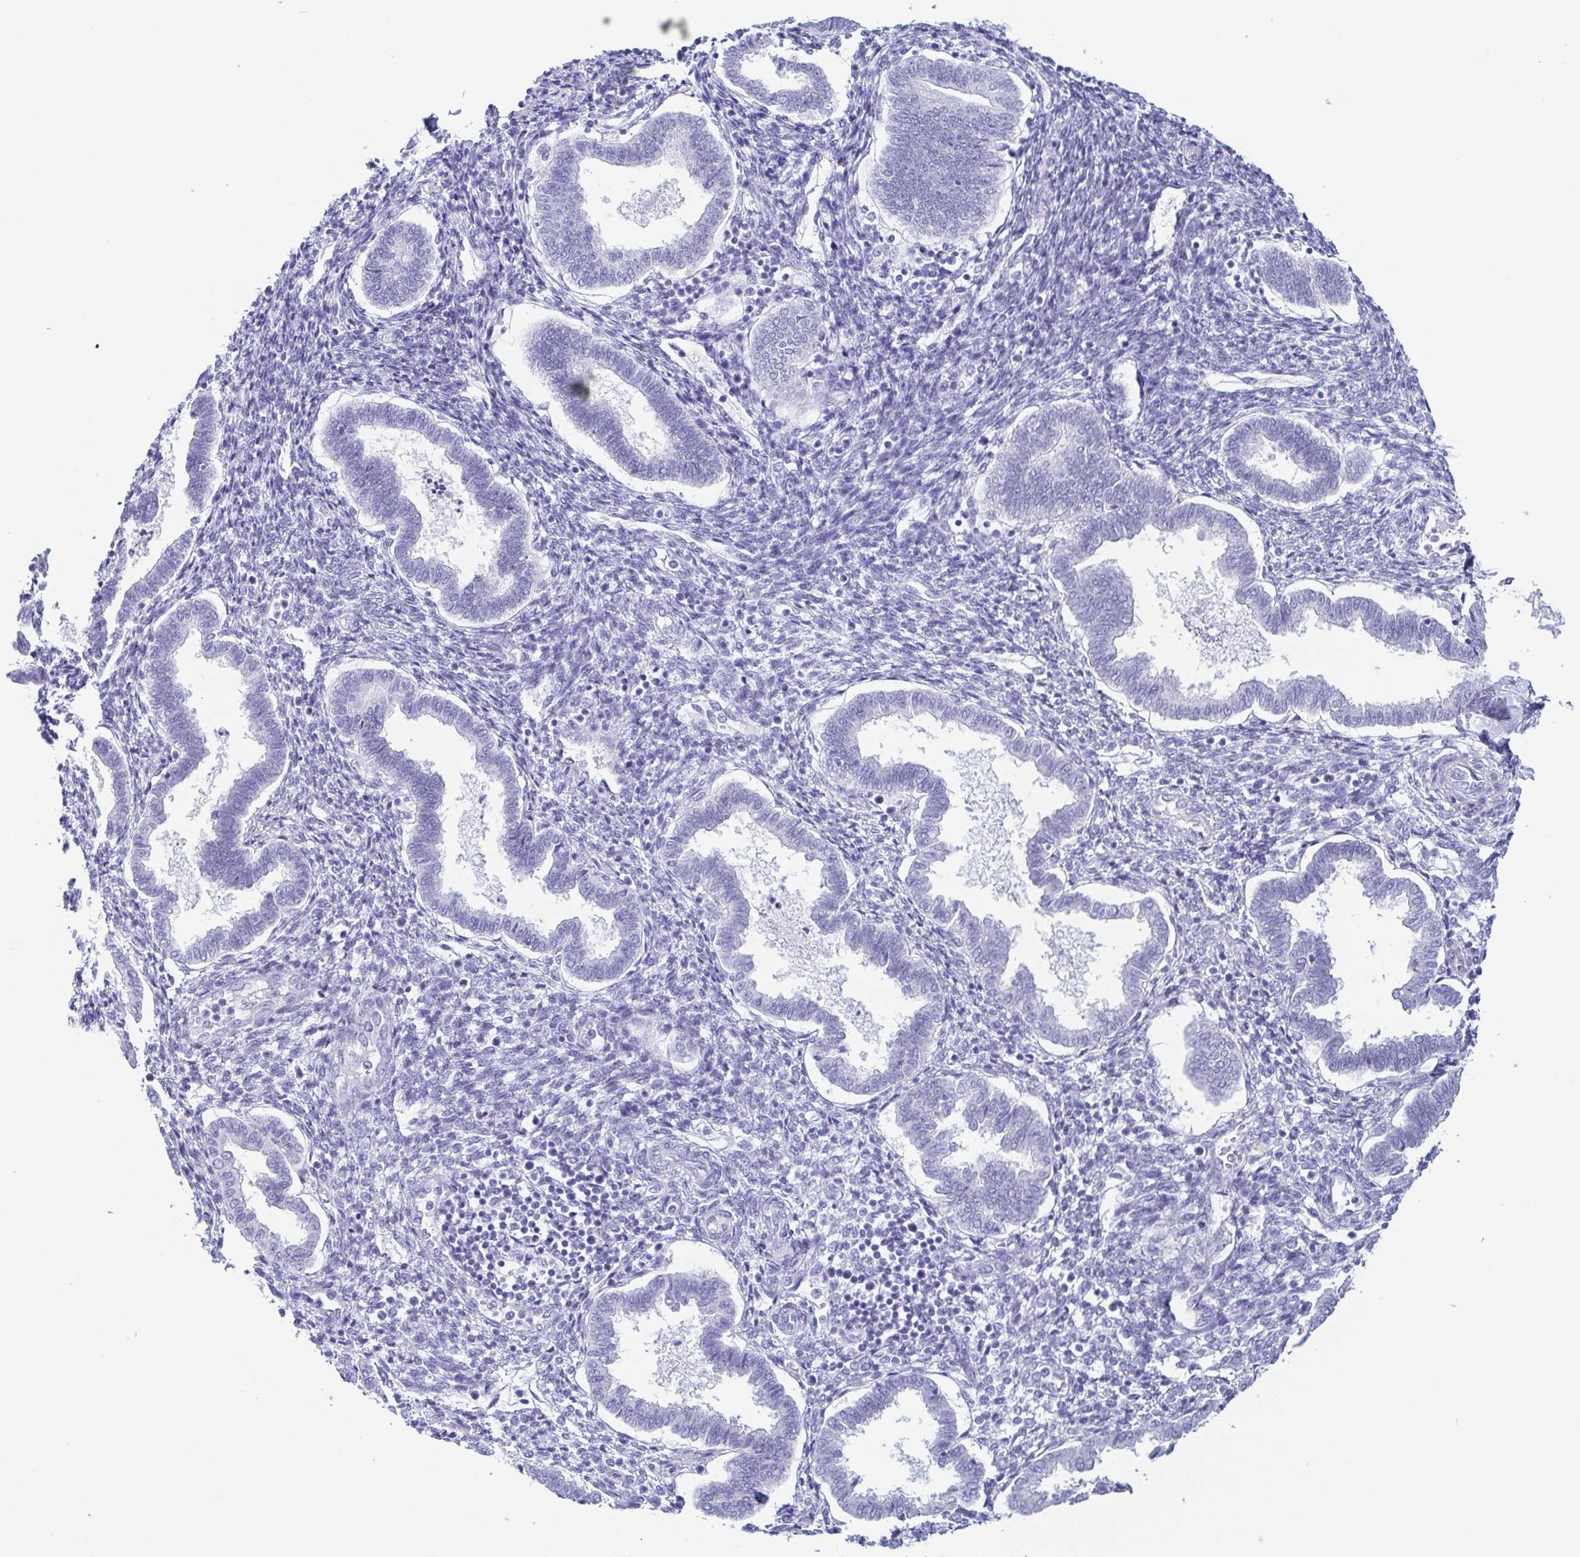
{"staining": {"intensity": "negative", "quantity": "none", "location": "none"}, "tissue": "endometrium", "cell_type": "Cells in endometrial stroma", "image_type": "normal", "snomed": [{"axis": "morphology", "description": "Normal tissue, NOS"}, {"axis": "topography", "description": "Endometrium"}], "caption": "This is an immunohistochemistry histopathology image of unremarkable endometrium. There is no positivity in cells in endometrial stroma.", "gene": "ENSG00000275778", "patient": {"sex": "female", "age": 24}}